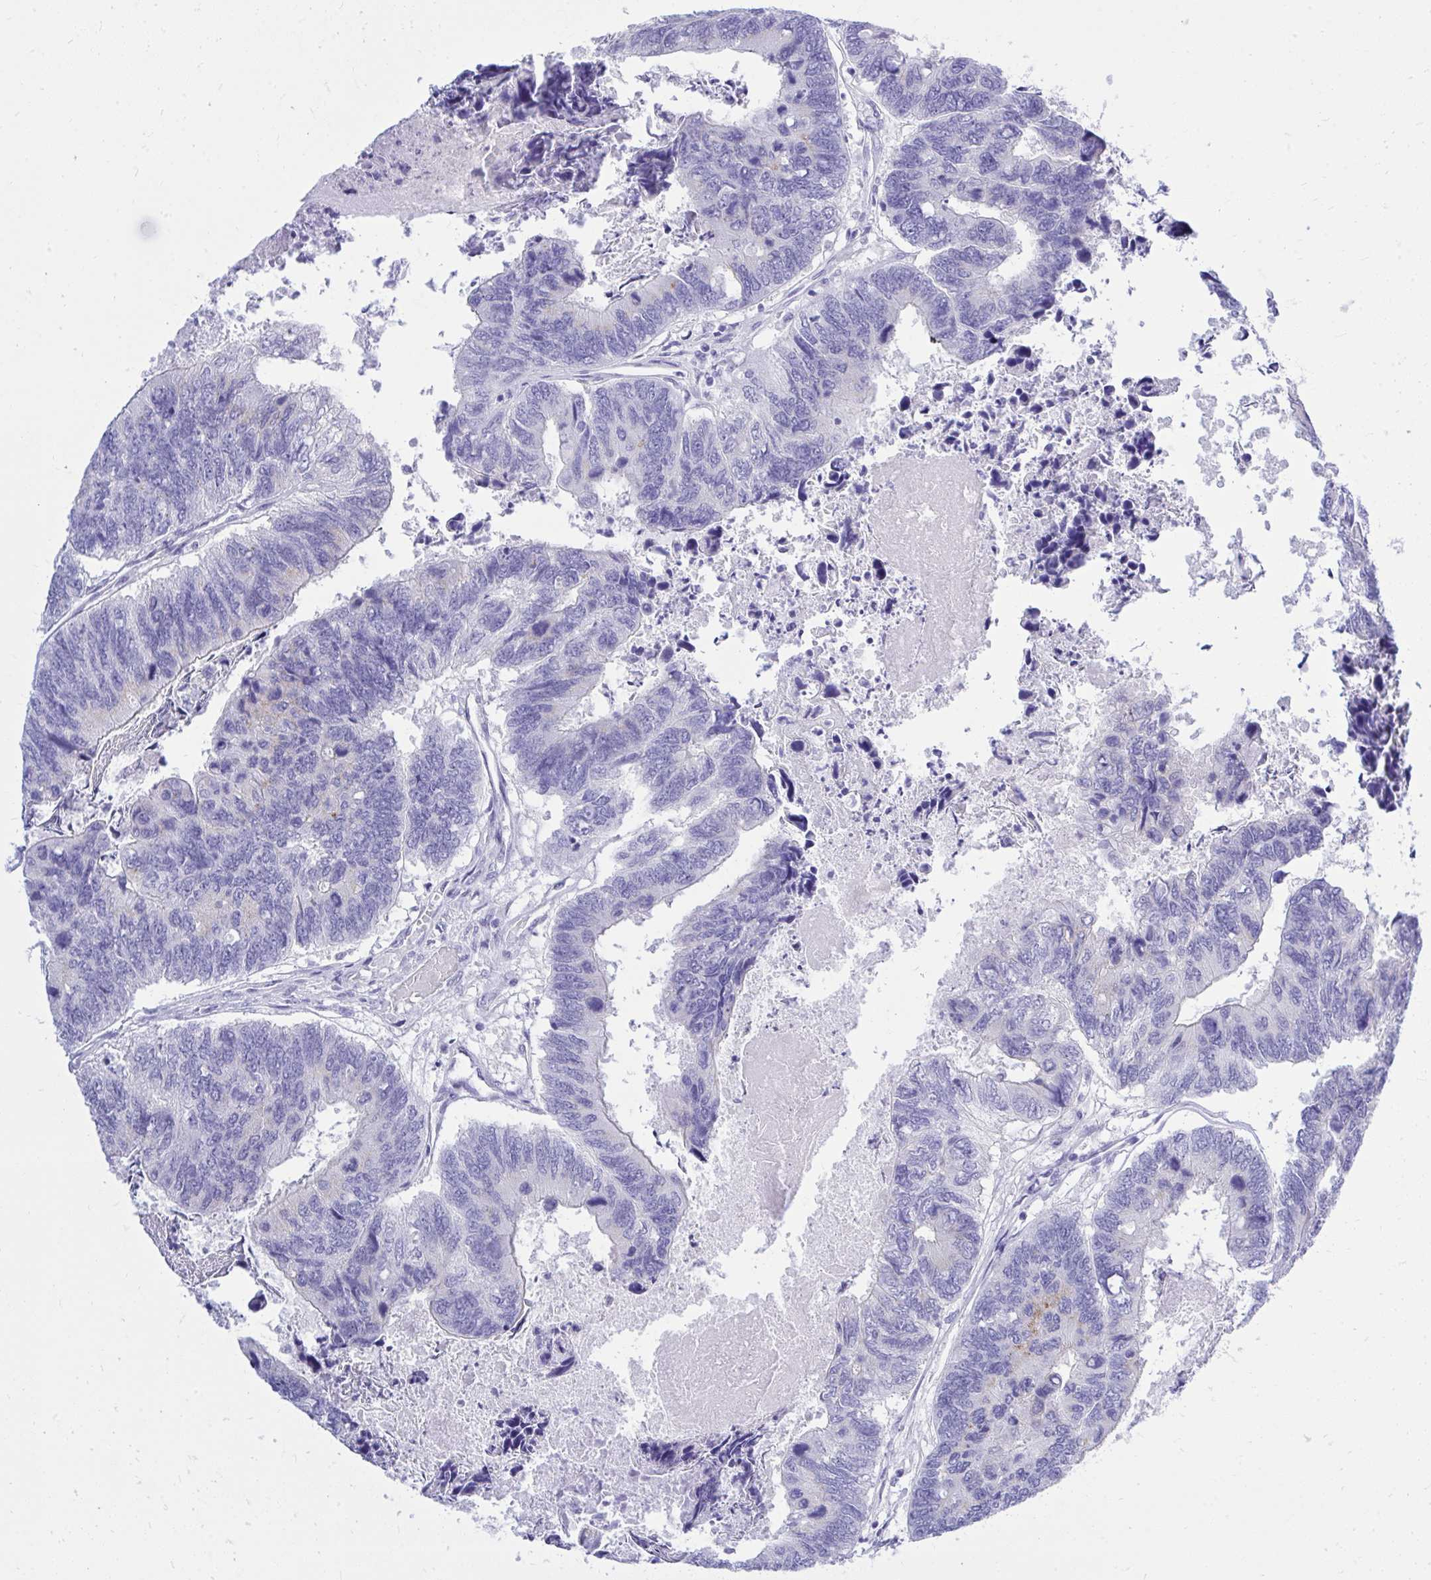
{"staining": {"intensity": "negative", "quantity": "none", "location": "none"}, "tissue": "colorectal cancer", "cell_type": "Tumor cells", "image_type": "cancer", "snomed": [{"axis": "morphology", "description": "Adenocarcinoma, NOS"}, {"axis": "topography", "description": "Colon"}], "caption": "The immunohistochemistry (IHC) micrograph has no significant expression in tumor cells of colorectal cancer tissue.", "gene": "PSD", "patient": {"sex": "female", "age": 67}}